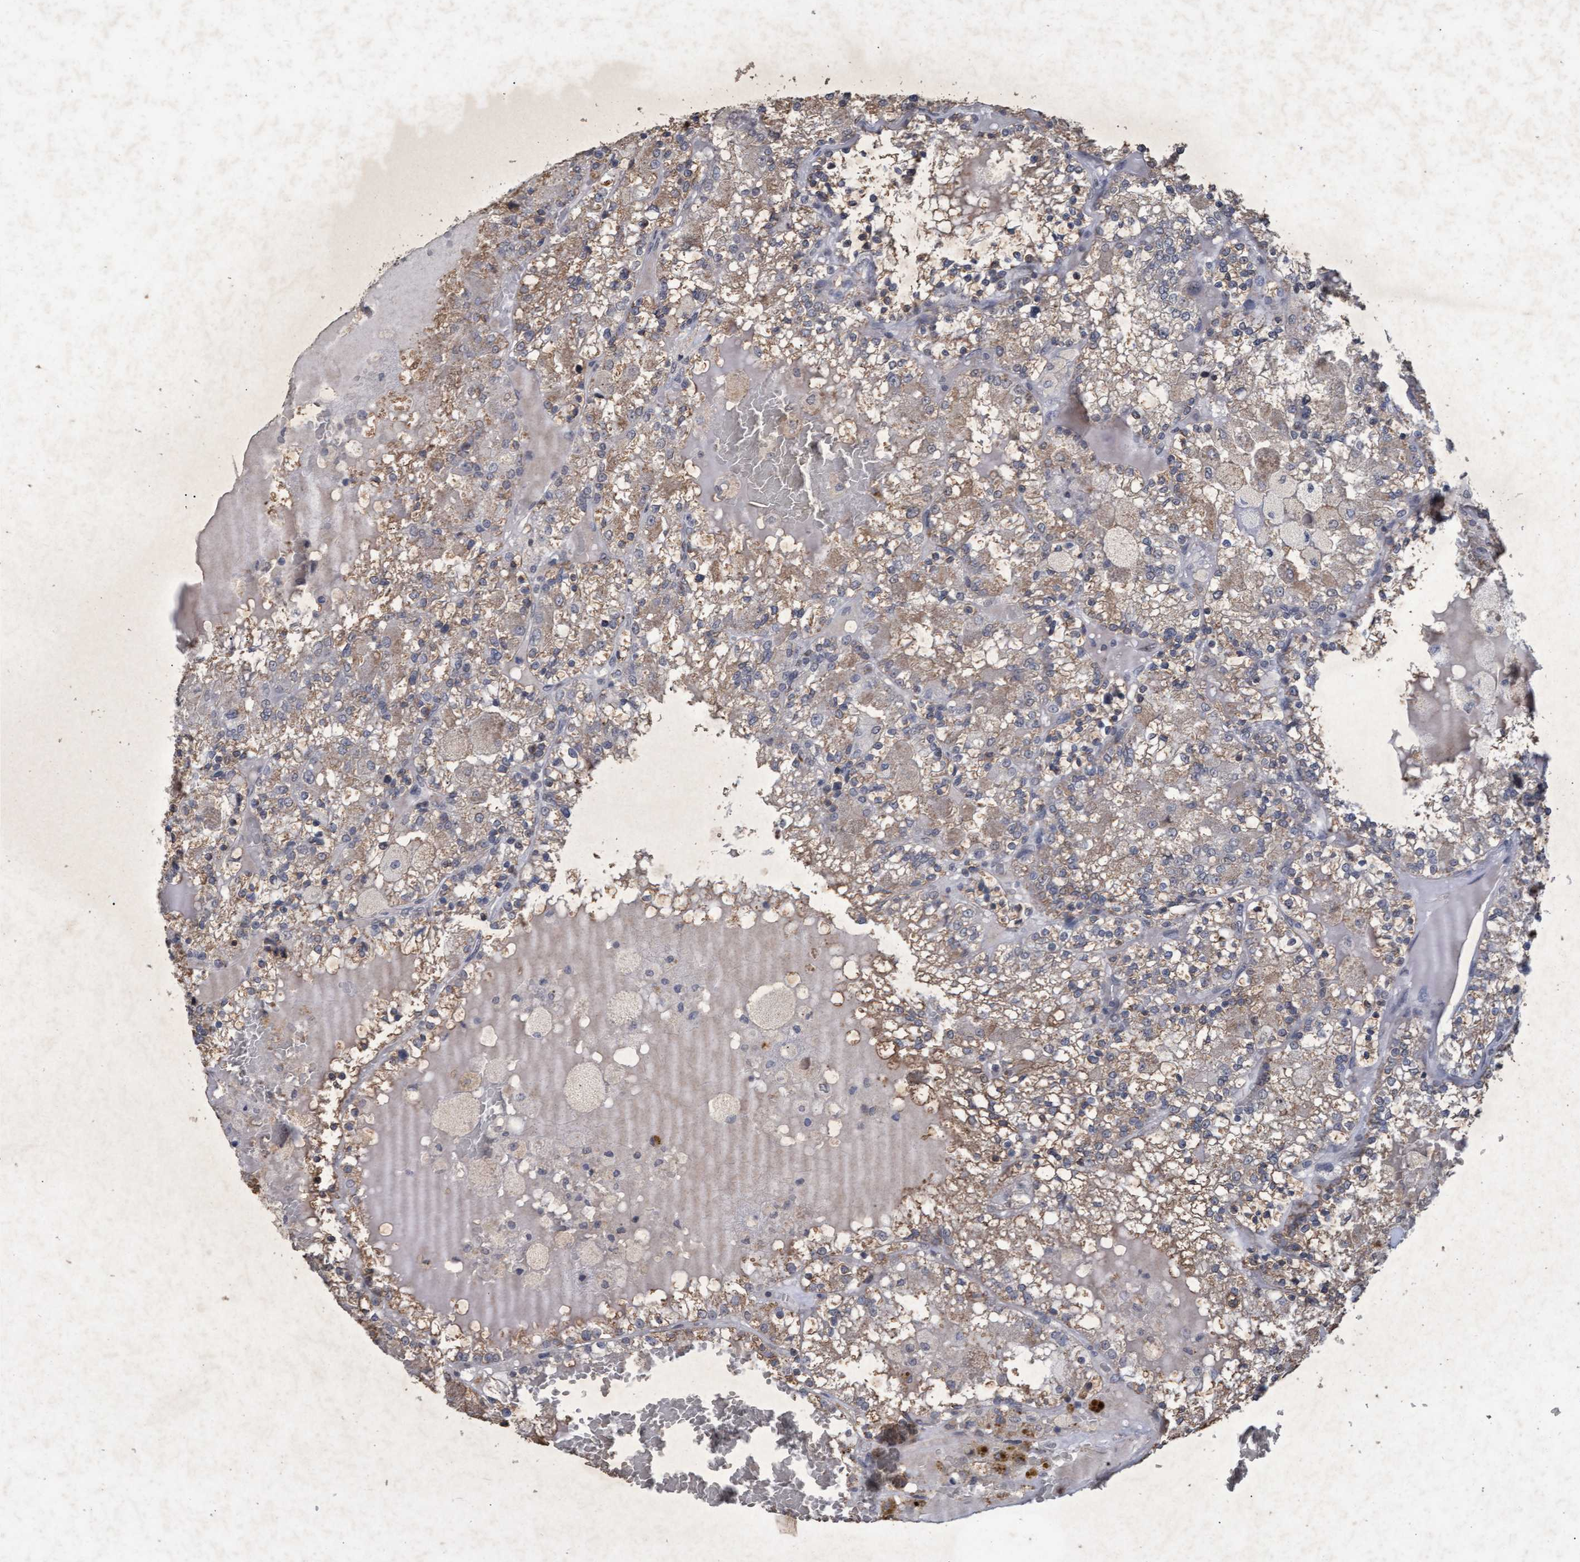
{"staining": {"intensity": "weak", "quantity": ">75%", "location": "cytoplasmic/membranous"}, "tissue": "renal cancer", "cell_type": "Tumor cells", "image_type": "cancer", "snomed": [{"axis": "morphology", "description": "Adenocarcinoma, NOS"}, {"axis": "topography", "description": "Kidney"}], "caption": "IHC staining of renal adenocarcinoma, which exhibits low levels of weak cytoplasmic/membranous positivity in about >75% of tumor cells indicating weak cytoplasmic/membranous protein expression. The staining was performed using DAB (3,3'-diaminobenzidine) (brown) for protein detection and nuclei were counterstained in hematoxylin (blue).", "gene": "GALC", "patient": {"sex": "female", "age": 56}}